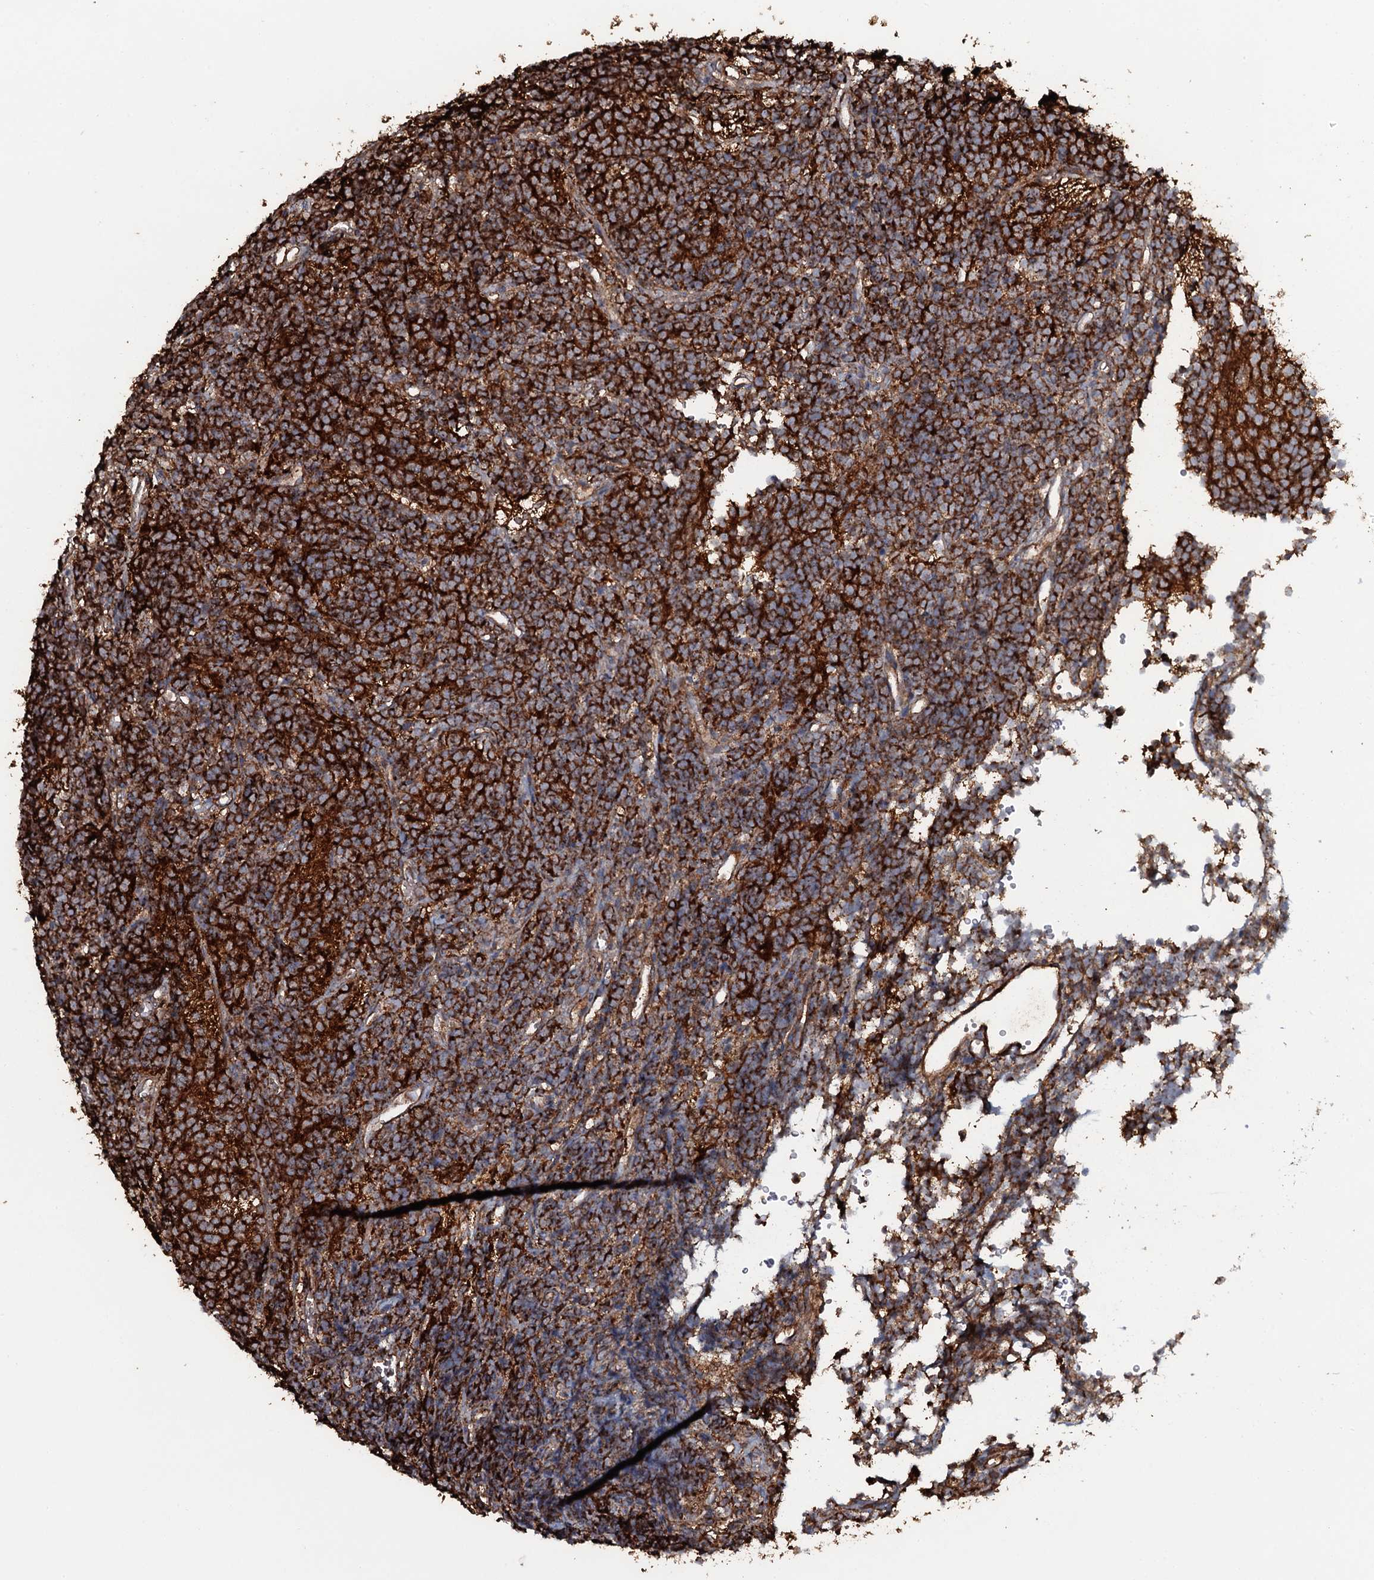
{"staining": {"intensity": "strong", "quantity": ">75%", "location": "cytoplasmic/membranous"}, "tissue": "glioma", "cell_type": "Tumor cells", "image_type": "cancer", "snomed": [{"axis": "morphology", "description": "Glioma, malignant, Low grade"}, {"axis": "topography", "description": "Brain"}], "caption": "Immunohistochemical staining of human glioma displays strong cytoplasmic/membranous protein expression in about >75% of tumor cells.", "gene": "VWA8", "patient": {"sex": "female", "age": 1}}